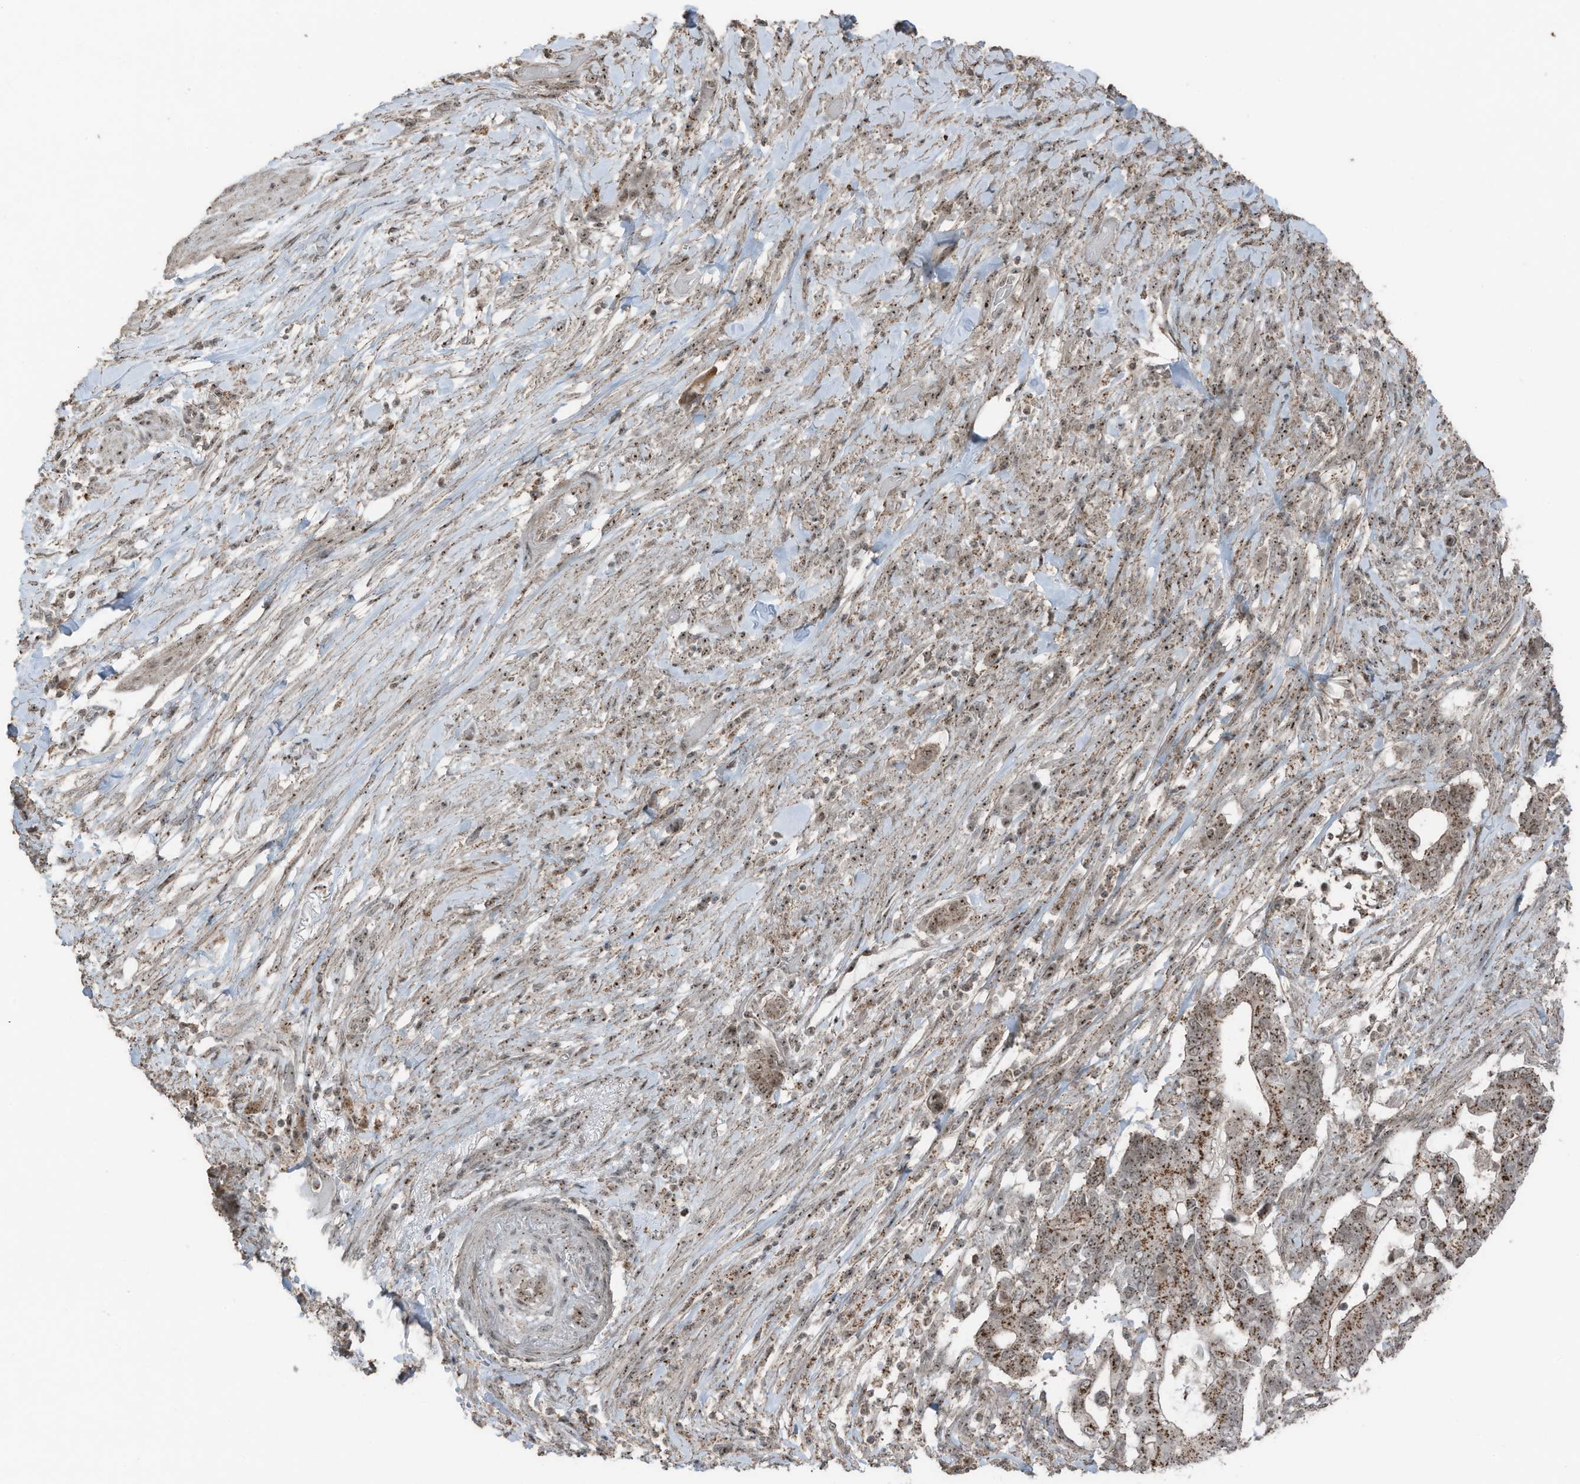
{"staining": {"intensity": "moderate", "quantity": ">75%", "location": "cytoplasmic/membranous,nuclear"}, "tissue": "pancreatic cancer", "cell_type": "Tumor cells", "image_type": "cancer", "snomed": [{"axis": "morphology", "description": "Adenocarcinoma, NOS"}, {"axis": "topography", "description": "Pancreas"}], "caption": "The photomicrograph displays staining of pancreatic cancer (adenocarcinoma), revealing moderate cytoplasmic/membranous and nuclear protein expression (brown color) within tumor cells.", "gene": "UTP3", "patient": {"sex": "male", "age": 68}}